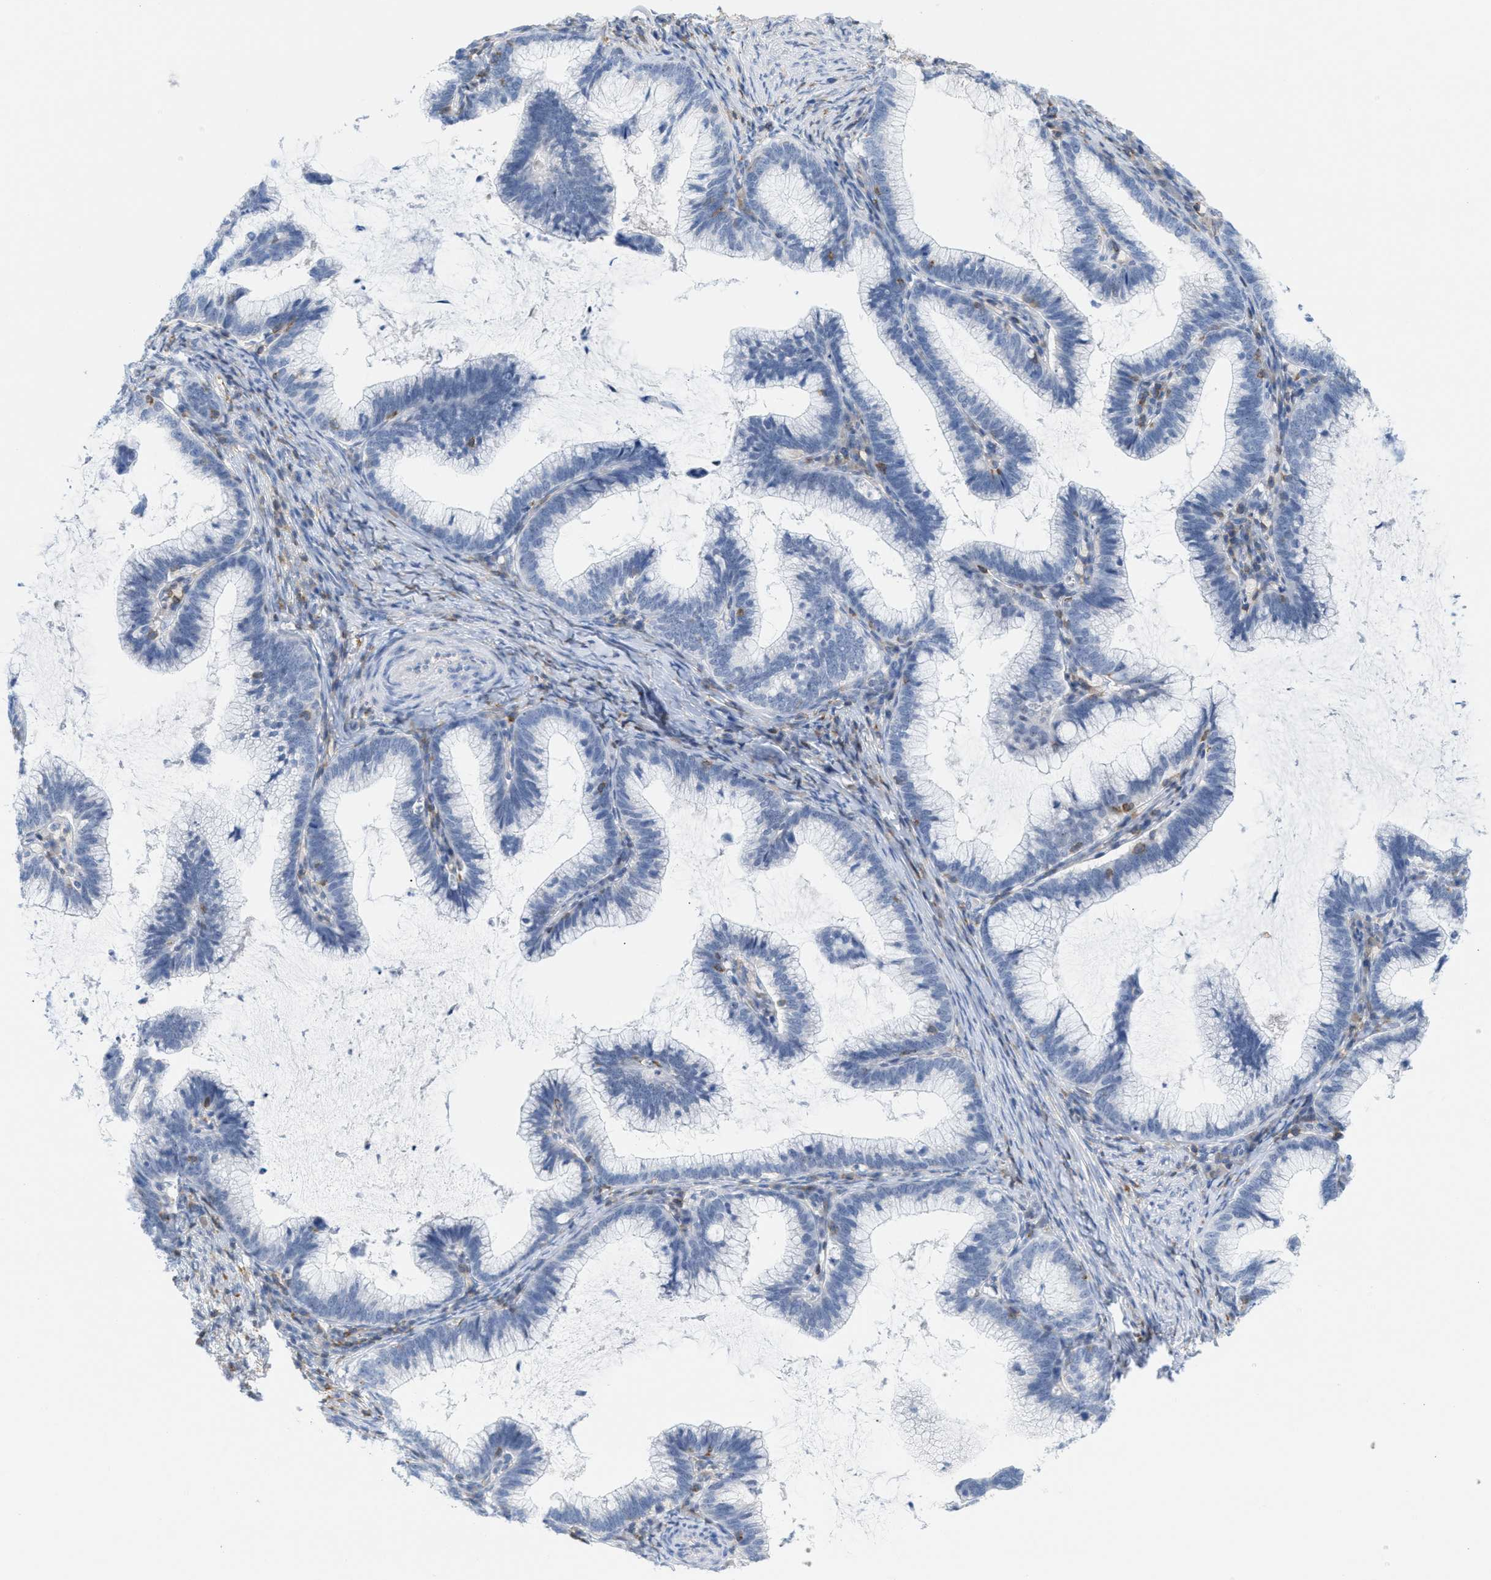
{"staining": {"intensity": "negative", "quantity": "none", "location": "none"}, "tissue": "cervical cancer", "cell_type": "Tumor cells", "image_type": "cancer", "snomed": [{"axis": "morphology", "description": "Adenocarcinoma, NOS"}, {"axis": "topography", "description": "Cervix"}], "caption": "DAB (3,3'-diaminobenzidine) immunohistochemical staining of cervical cancer (adenocarcinoma) displays no significant positivity in tumor cells.", "gene": "IL16", "patient": {"sex": "female", "age": 36}}